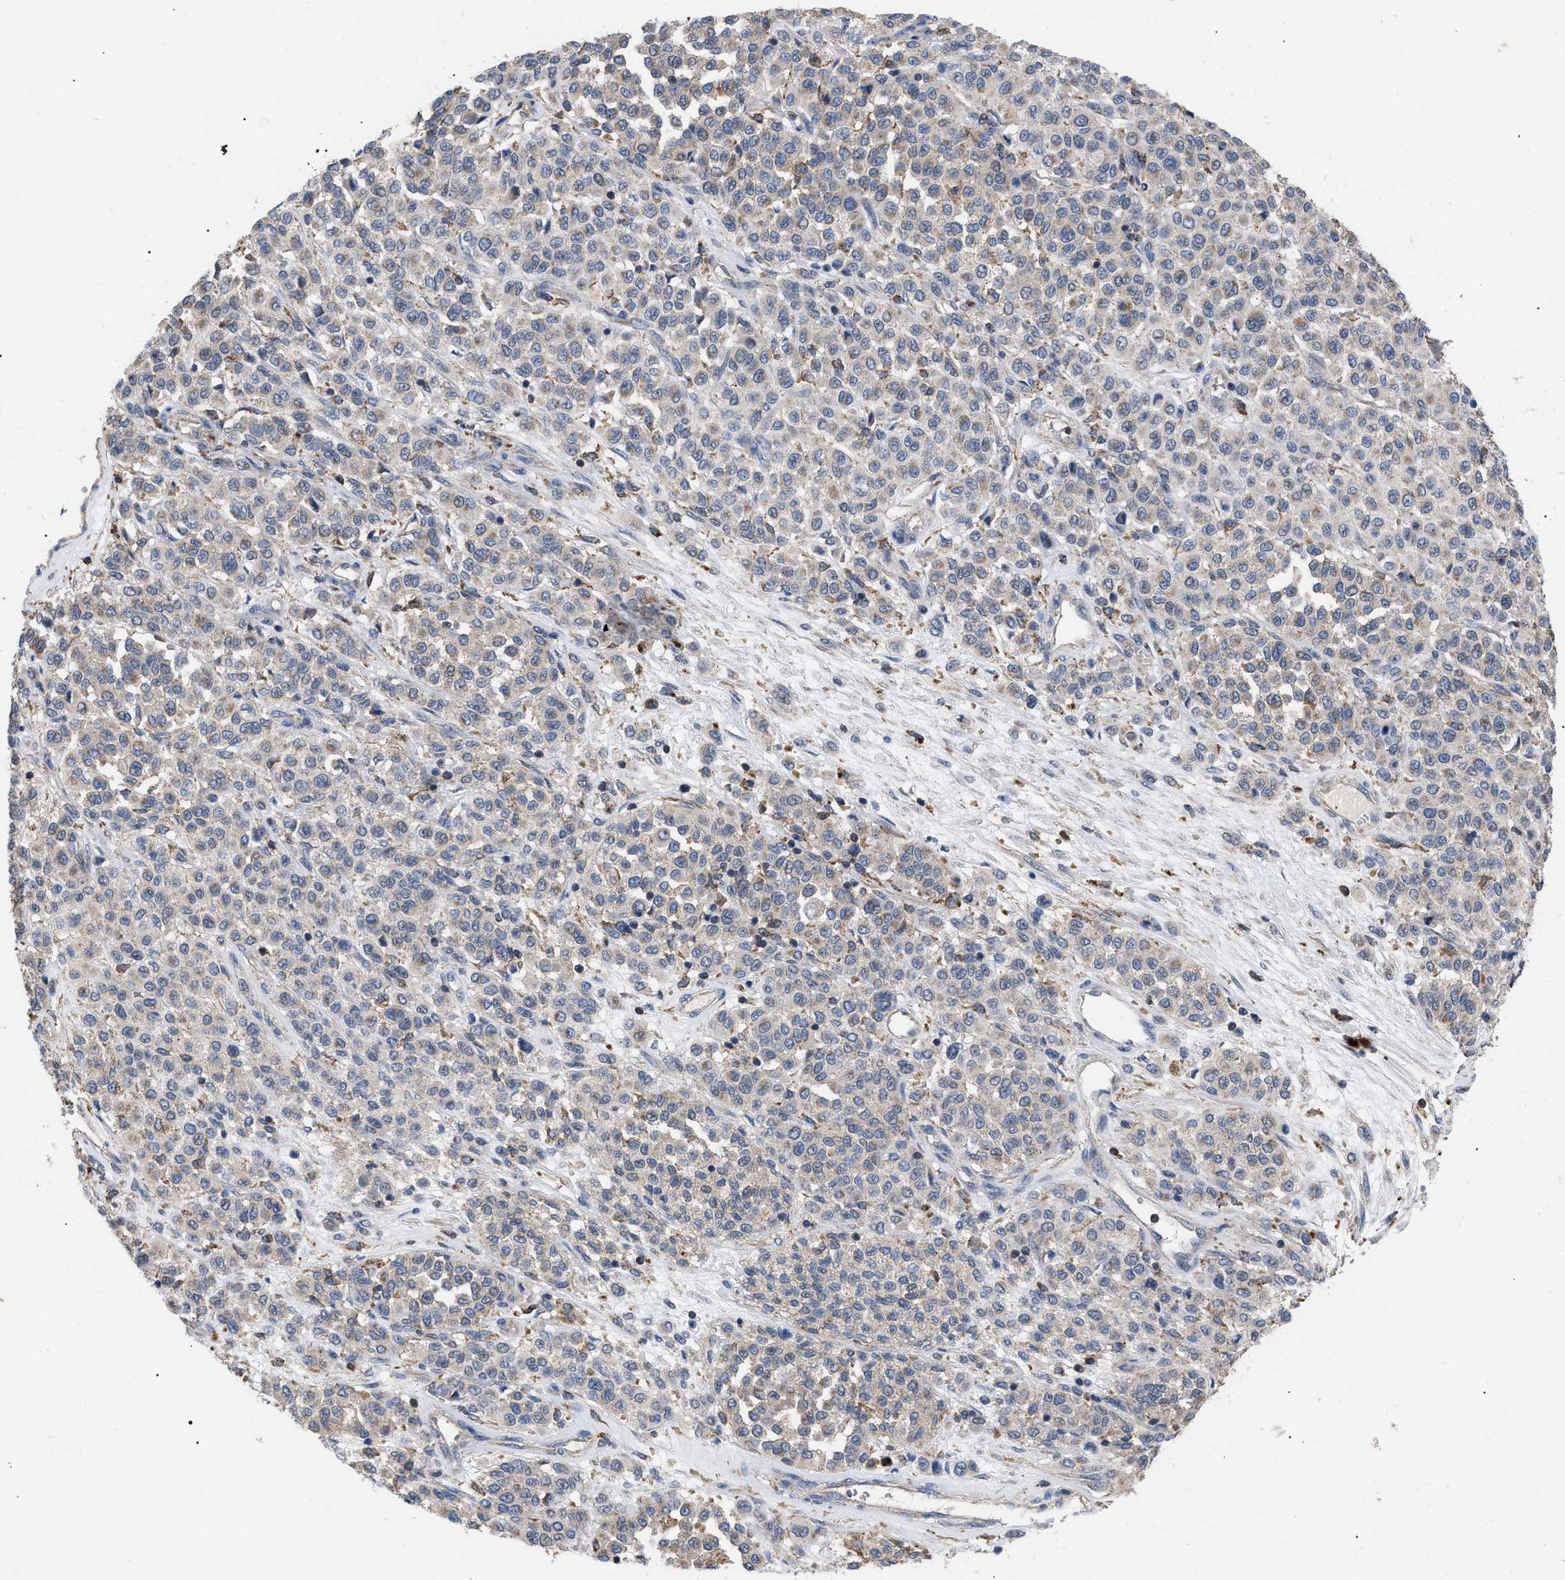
{"staining": {"intensity": "negative", "quantity": "none", "location": "none"}, "tissue": "melanoma", "cell_type": "Tumor cells", "image_type": "cancer", "snomed": [{"axis": "morphology", "description": "Malignant melanoma, Metastatic site"}, {"axis": "topography", "description": "Pancreas"}], "caption": "This is an immunohistochemistry histopathology image of human malignant melanoma (metastatic site). There is no staining in tumor cells.", "gene": "FAM171A2", "patient": {"sex": "female", "age": 30}}